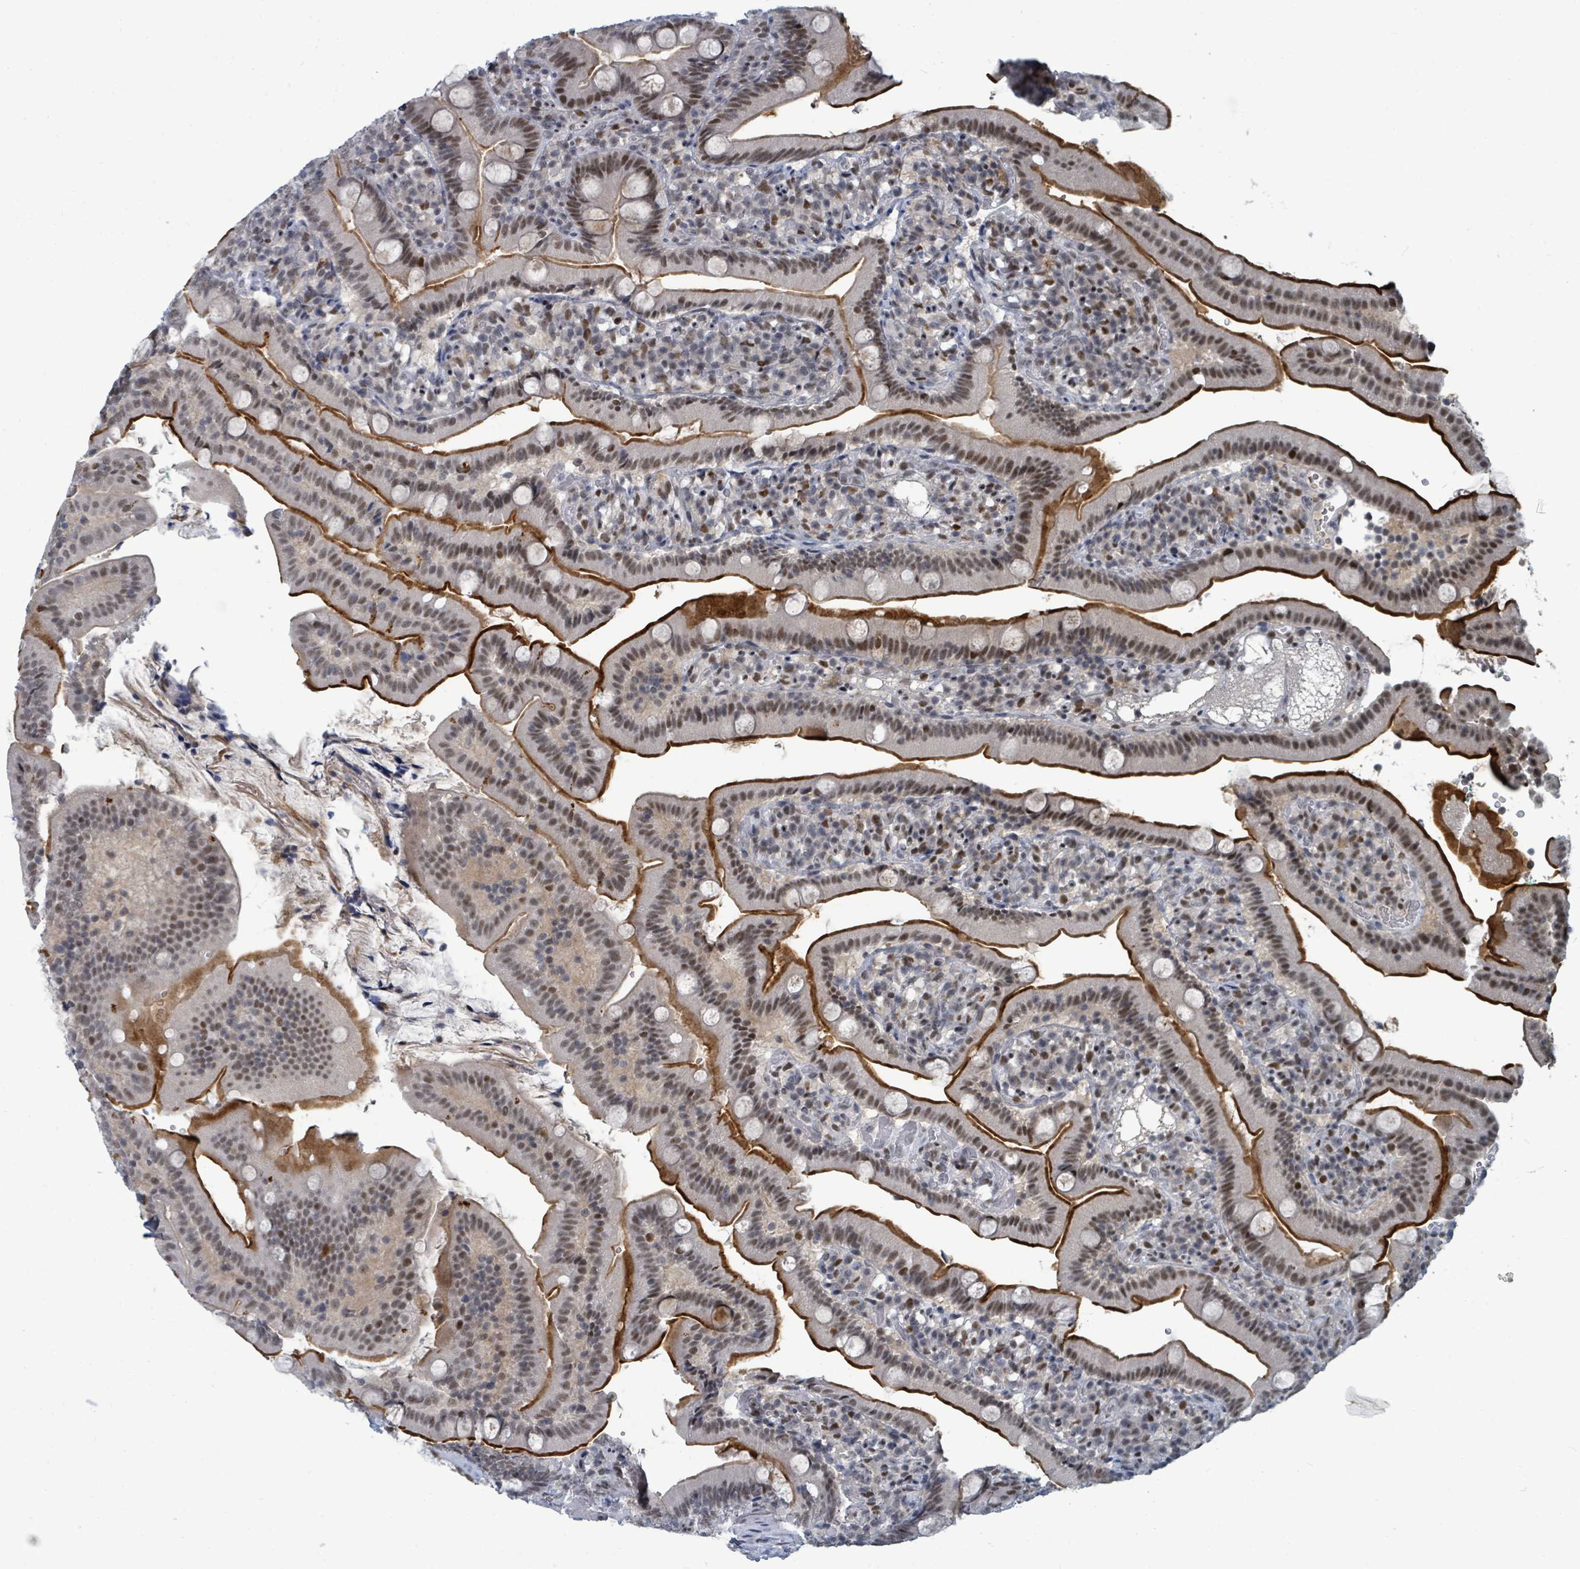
{"staining": {"intensity": "moderate", "quantity": ">75%", "location": "cytoplasmic/membranous,nuclear"}, "tissue": "duodenum", "cell_type": "Glandular cells", "image_type": "normal", "snomed": [{"axis": "morphology", "description": "Normal tissue, NOS"}, {"axis": "topography", "description": "Duodenum"}], "caption": "IHC photomicrograph of unremarkable human duodenum stained for a protein (brown), which reveals medium levels of moderate cytoplasmic/membranous,nuclear positivity in approximately >75% of glandular cells.", "gene": "UCK1", "patient": {"sex": "female", "age": 67}}